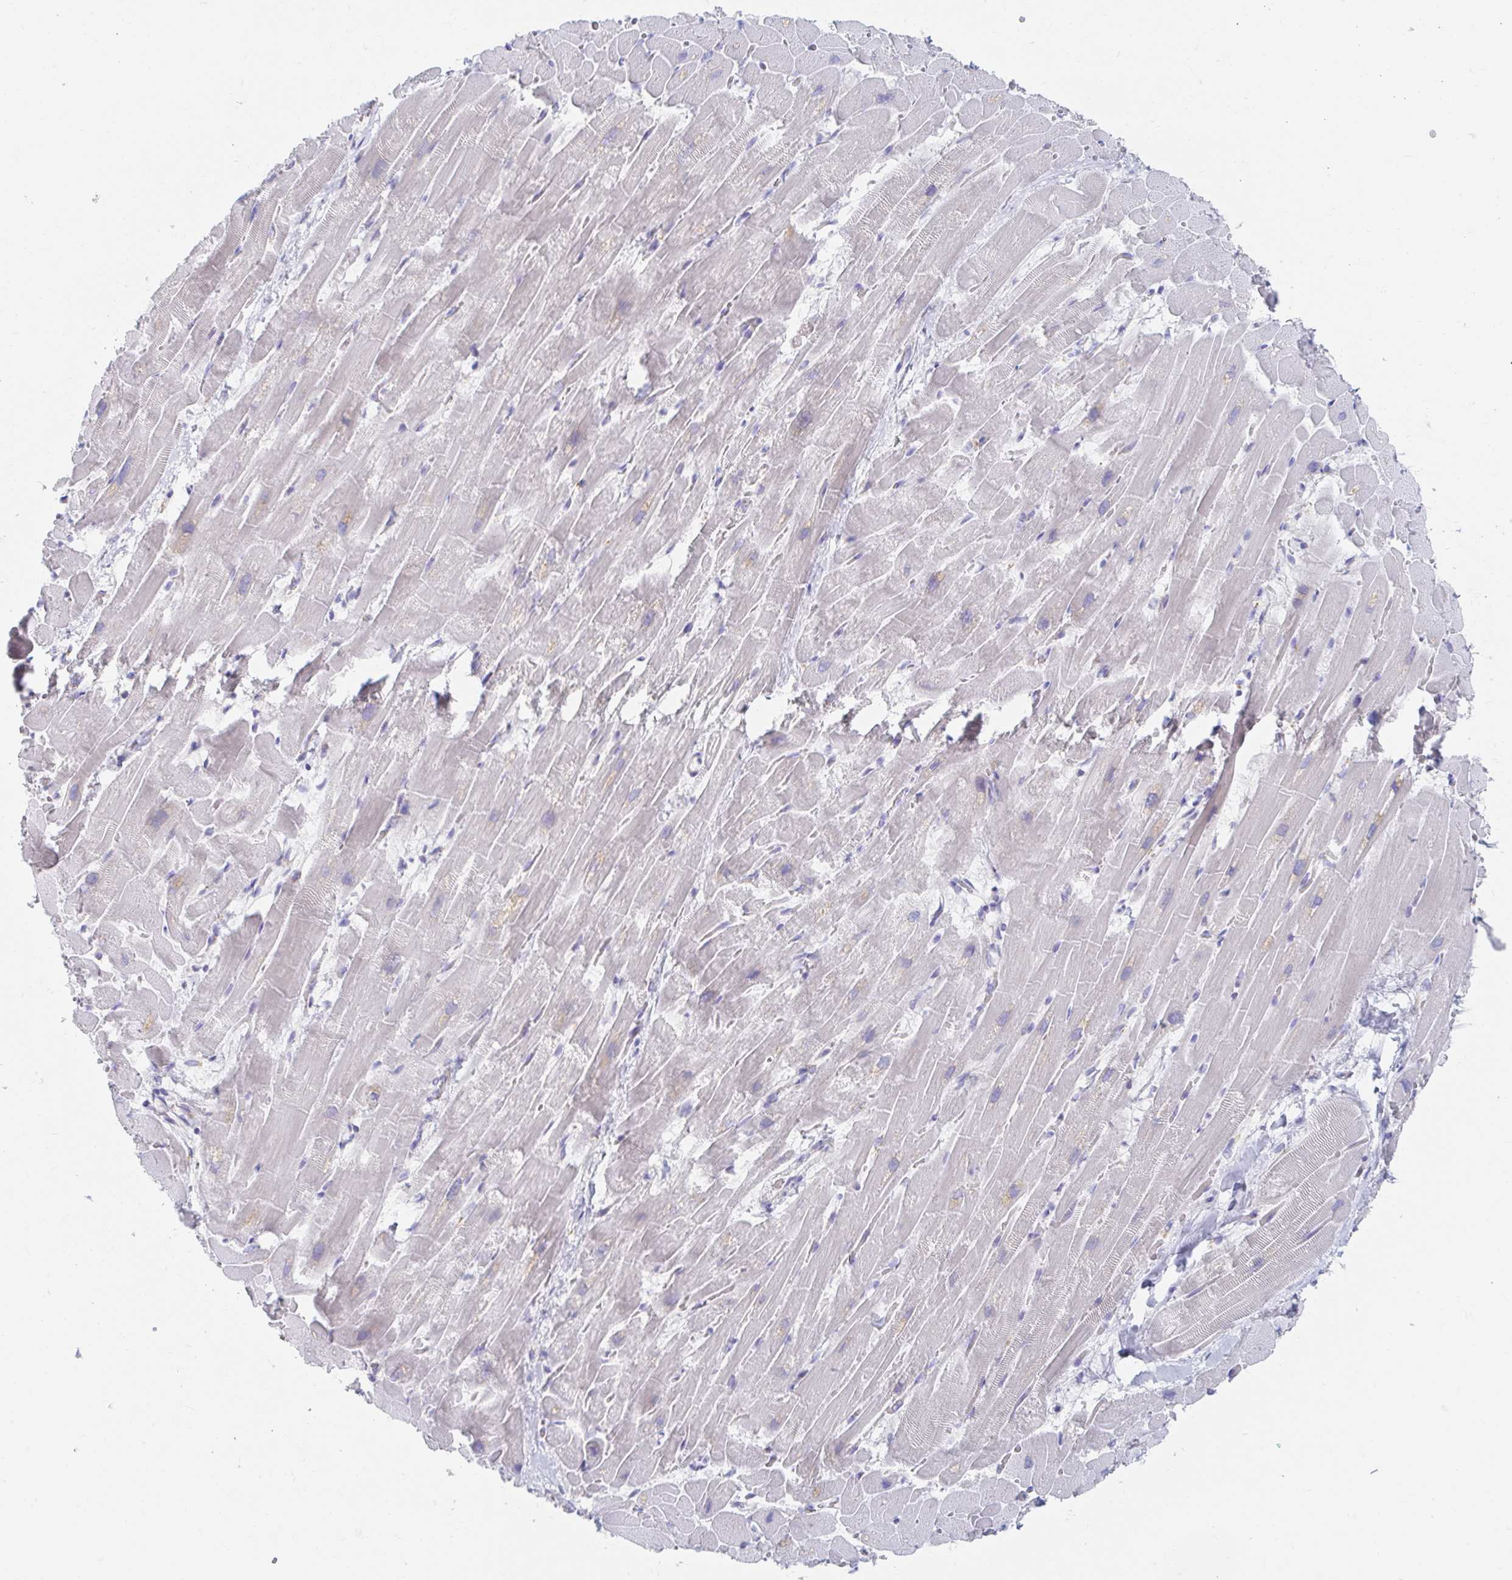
{"staining": {"intensity": "negative", "quantity": "none", "location": "none"}, "tissue": "heart muscle", "cell_type": "Cardiomyocytes", "image_type": "normal", "snomed": [{"axis": "morphology", "description": "Normal tissue, NOS"}, {"axis": "topography", "description": "Heart"}], "caption": "A high-resolution photomicrograph shows IHC staining of benign heart muscle, which reveals no significant expression in cardiomyocytes. (Immunohistochemistry, brightfield microscopy, high magnification).", "gene": "MYLK2", "patient": {"sex": "male", "age": 37}}